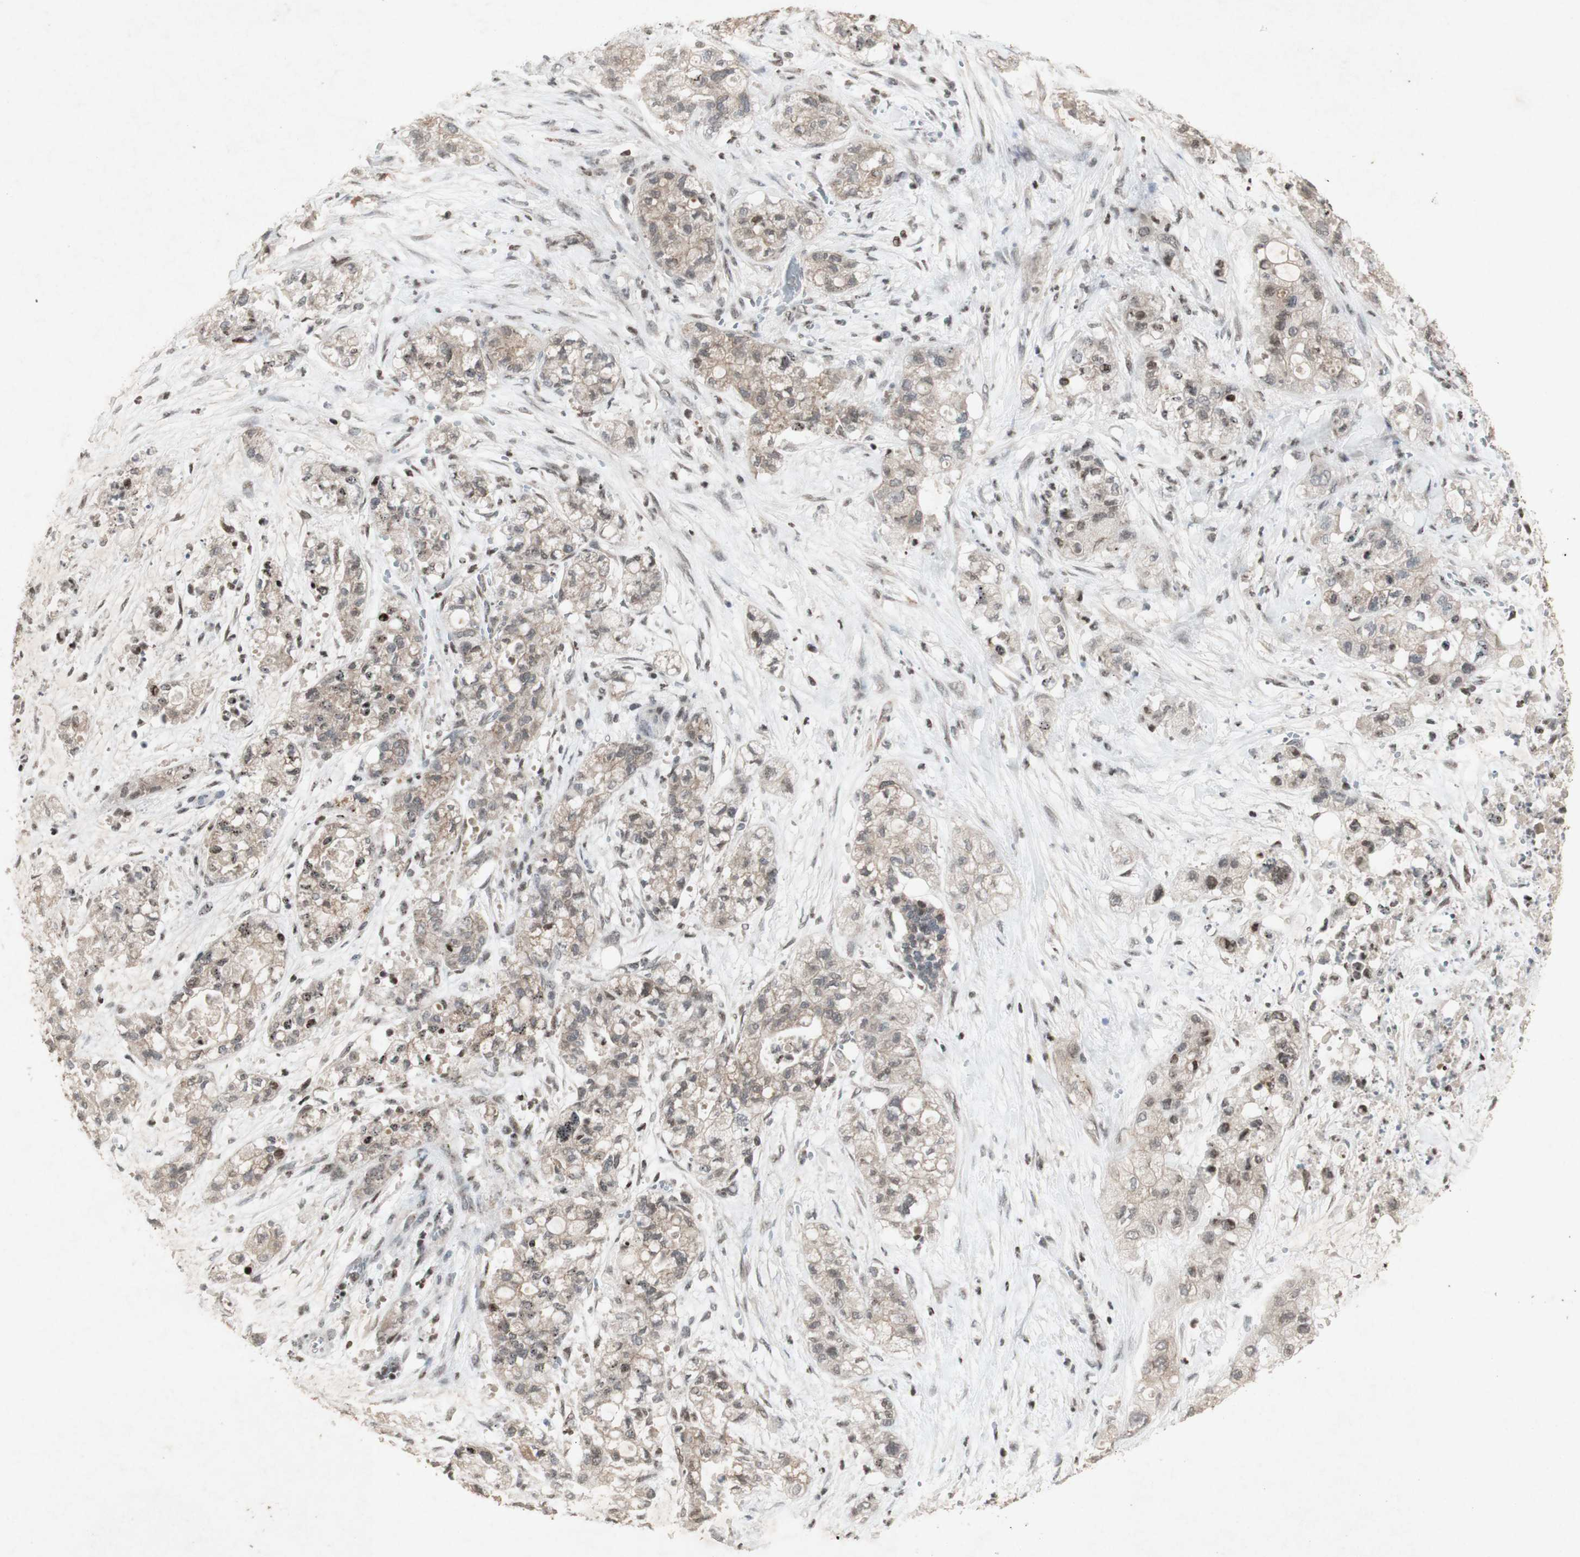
{"staining": {"intensity": "weak", "quantity": ">75%", "location": "cytoplasmic/membranous"}, "tissue": "pancreatic cancer", "cell_type": "Tumor cells", "image_type": "cancer", "snomed": [{"axis": "morphology", "description": "Adenocarcinoma, NOS"}, {"axis": "topography", "description": "Pancreas"}], "caption": "Immunohistochemical staining of human pancreatic adenocarcinoma displays low levels of weak cytoplasmic/membranous expression in approximately >75% of tumor cells.", "gene": "PLXNA1", "patient": {"sex": "female", "age": 78}}